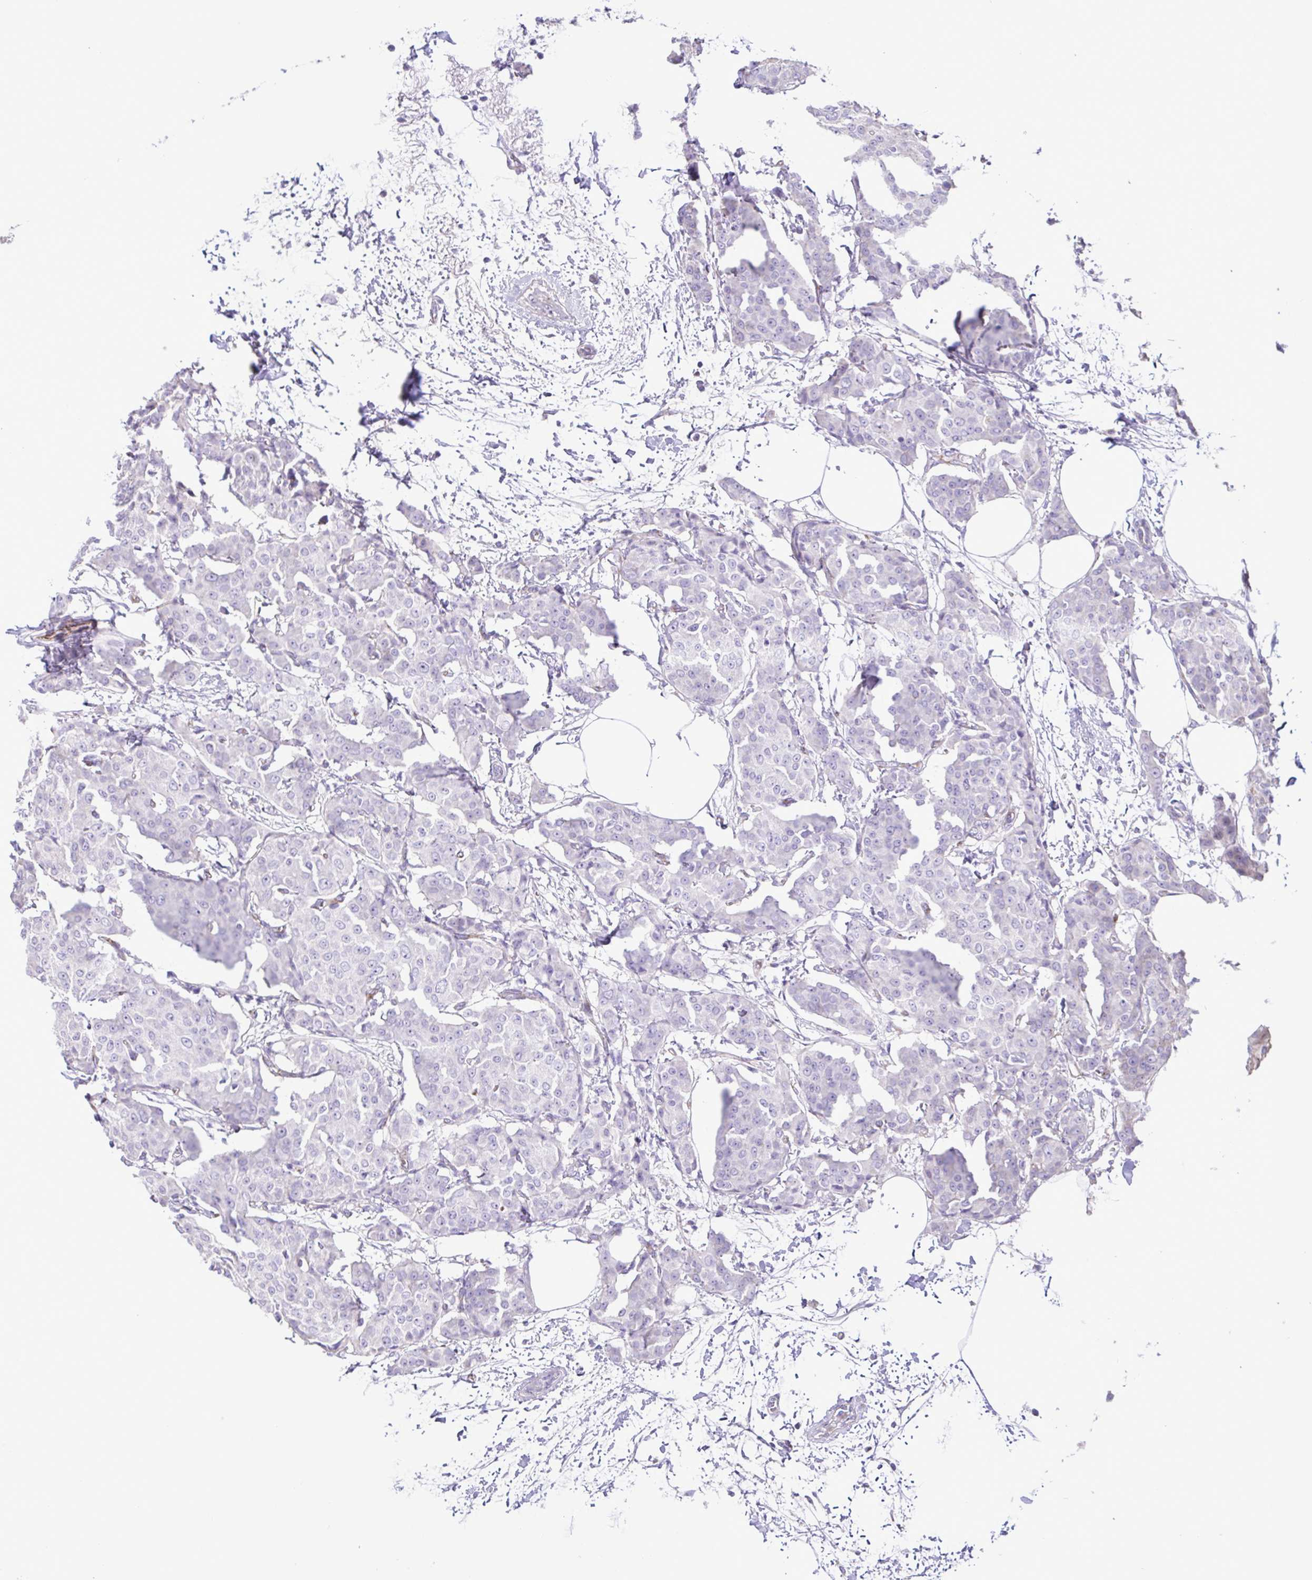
{"staining": {"intensity": "negative", "quantity": "none", "location": "none"}, "tissue": "breast cancer", "cell_type": "Tumor cells", "image_type": "cancer", "snomed": [{"axis": "morphology", "description": "Duct carcinoma"}, {"axis": "topography", "description": "Breast"}], "caption": "This is an IHC micrograph of intraductal carcinoma (breast). There is no staining in tumor cells.", "gene": "FLT1", "patient": {"sex": "female", "age": 91}}